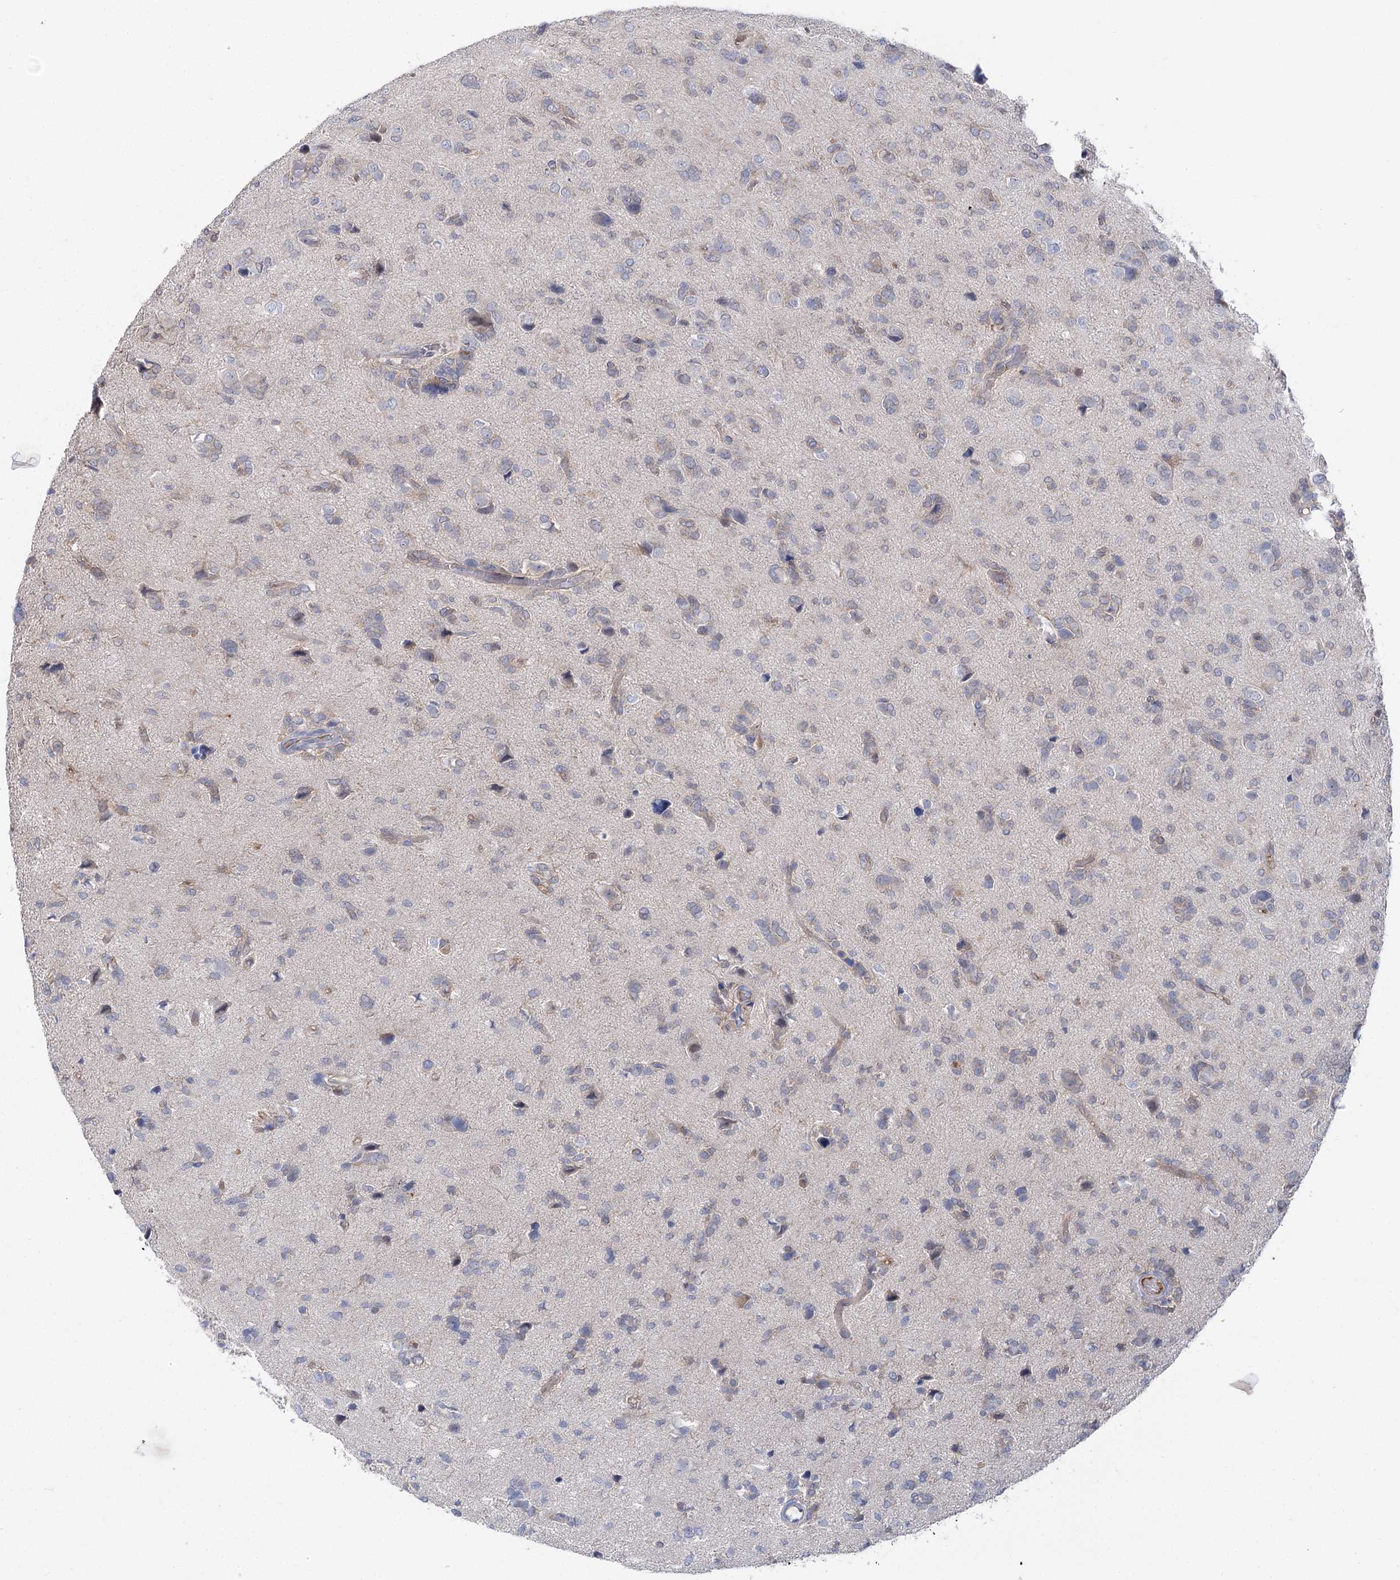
{"staining": {"intensity": "negative", "quantity": "none", "location": "none"}, "tissue": "glioma", "cell_type": "Tumor cells", "image_type": "cancer", "snomed": [{"axis": "morphology", "description": "Glioma, malignant, High grade"}, {"axis": "topography", "description": "Brain"}], "caption": "Human malignant glioma (high-grade) stained for a protein using immunohistochemistry reveals no staining in tumor cells.", "gene": "LRRC14B", "patient": {"sex": "female", "age": 59}}